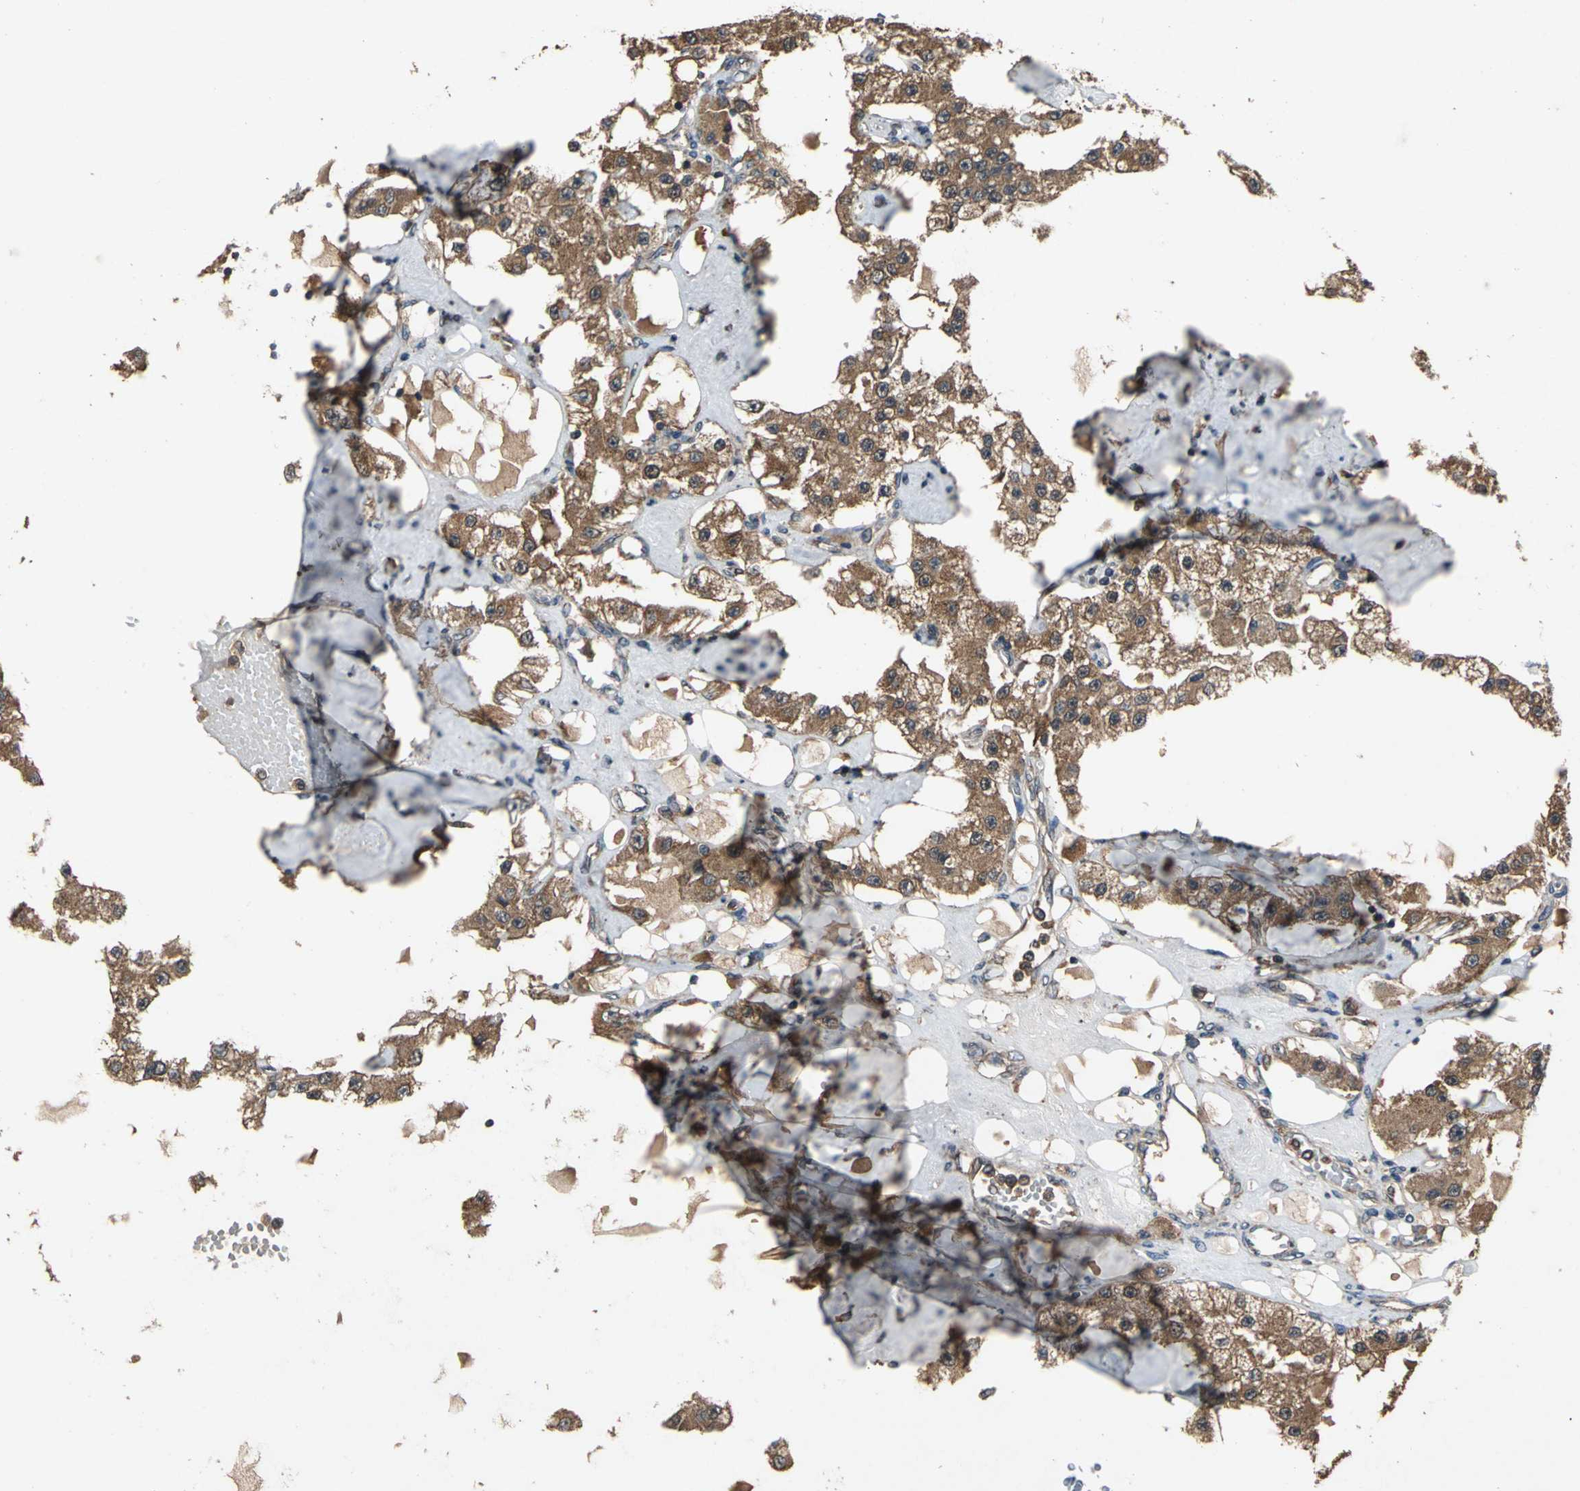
{"staining": {"intensity": "strong", "quantity": ">75%", "location": "cytoplasmic/membranous"}, "tissue": "carcinoid", "cell_type": "Tumor cells", "image_type": "cancer", "snomed": [{"axis": "morphology", "description": "Carcinoid, malignant, NOS"}, {"axis": "topography", "description": "Pancreas"}], "caption": "This micrograph demonstrates immunohistochemistry (IHC) staining of human carcinoid, with high strong cytoplasmic/membranous positivity in about >75% of tumor cells.", "gene": "ZNF608", "patient": {"sex": "male", "age": 41}}